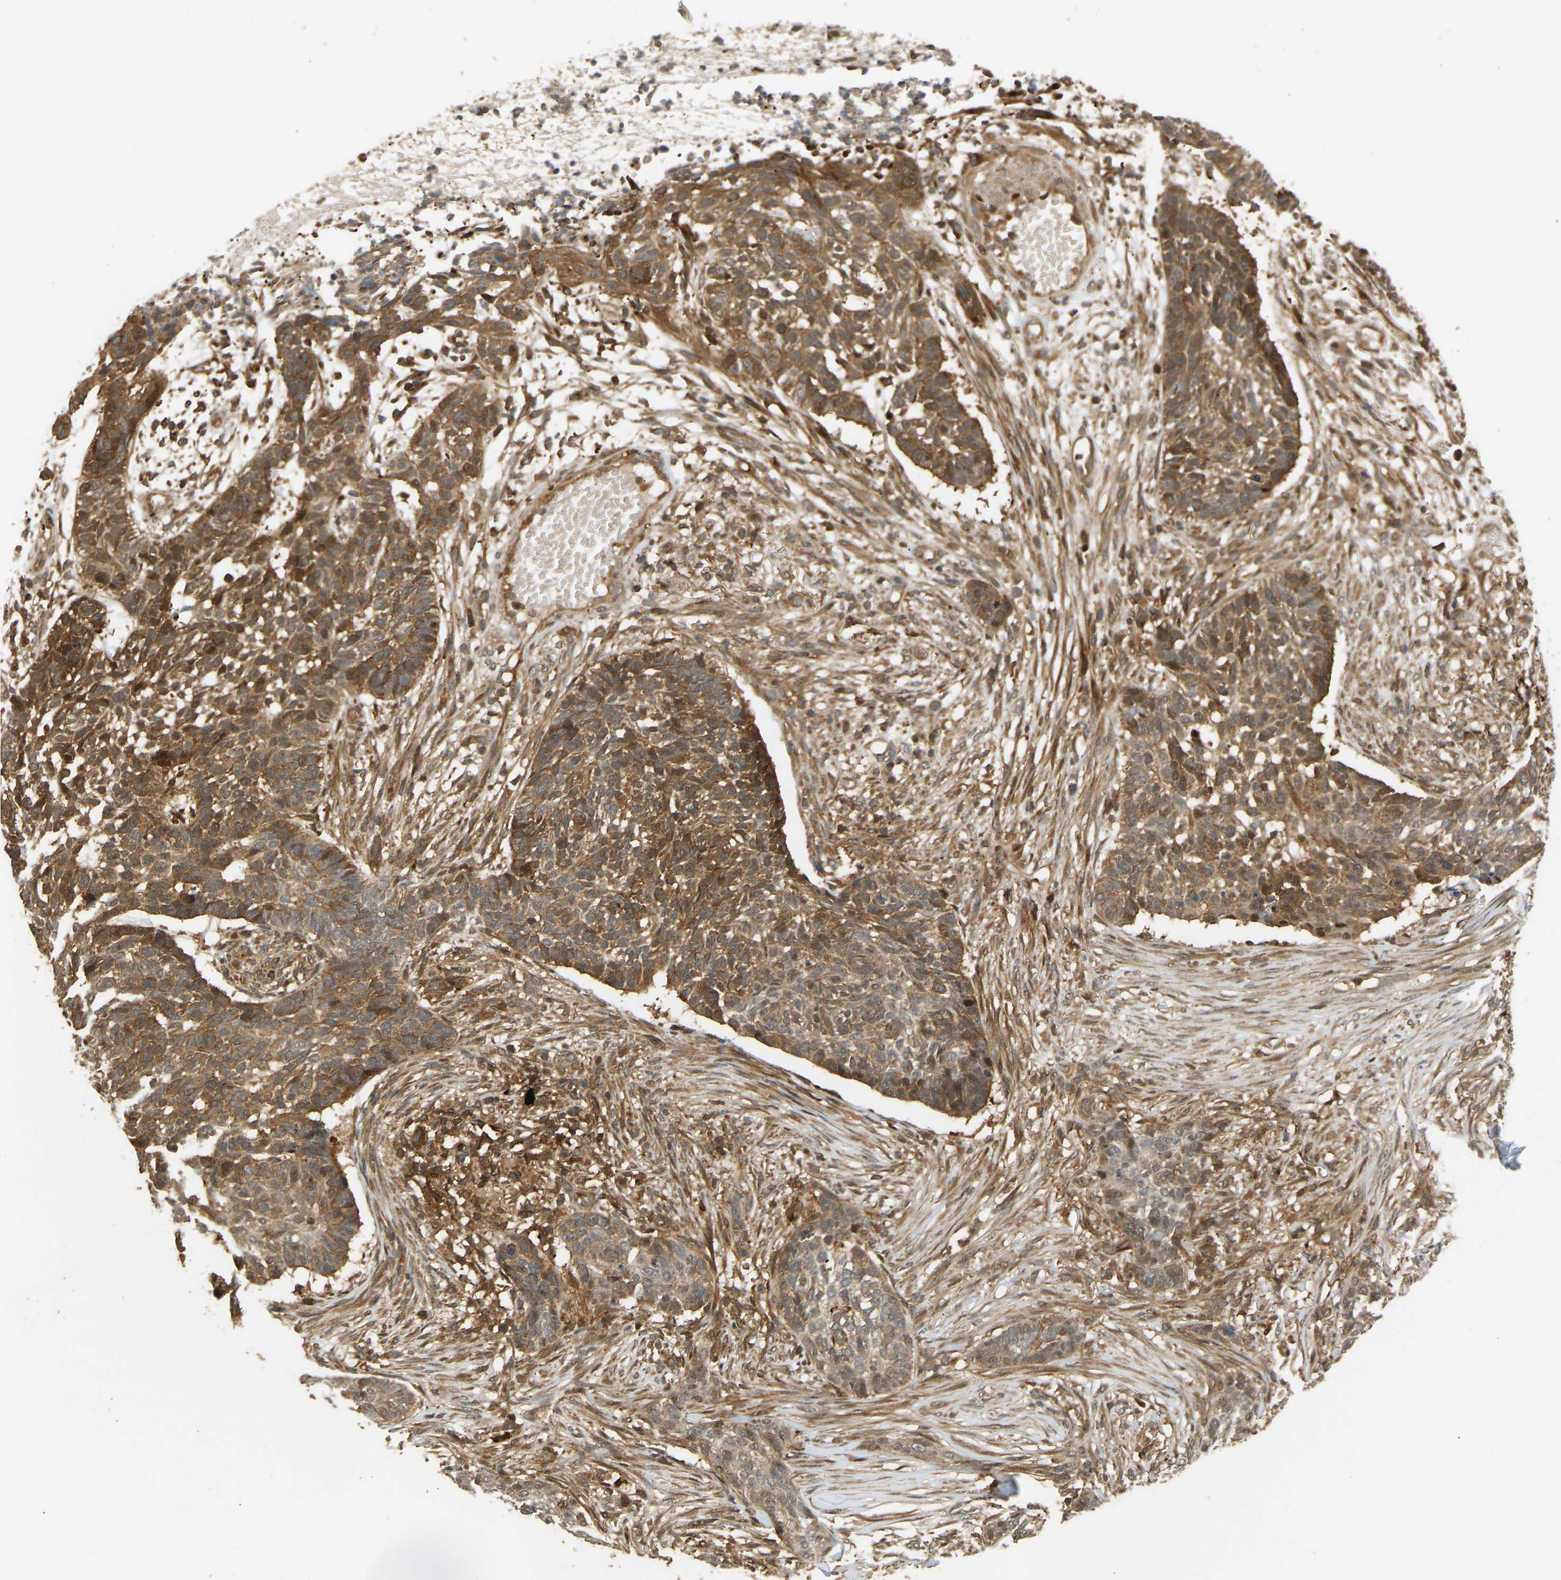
{"staining": {"intensity": "moderate", "quantity": ">75%", "location": "cytoplasmic/membranous"}, "tissue": "skin cancer", "cell_type": "Tumor cells", "image_type": "cancer", "snomed": [{"axis": "morphology", "description": "Basal cell carcinoma"}, {"axis": "topography", "description": "Skin"}], "caption": "Moderate cytoplasmic/membranous positivity is appreciated in approximately >75% of tumor cells in basal cell carcinoma (skin).", "gene": "GOPC", "patient": {"sex": "male", "age": 85}}